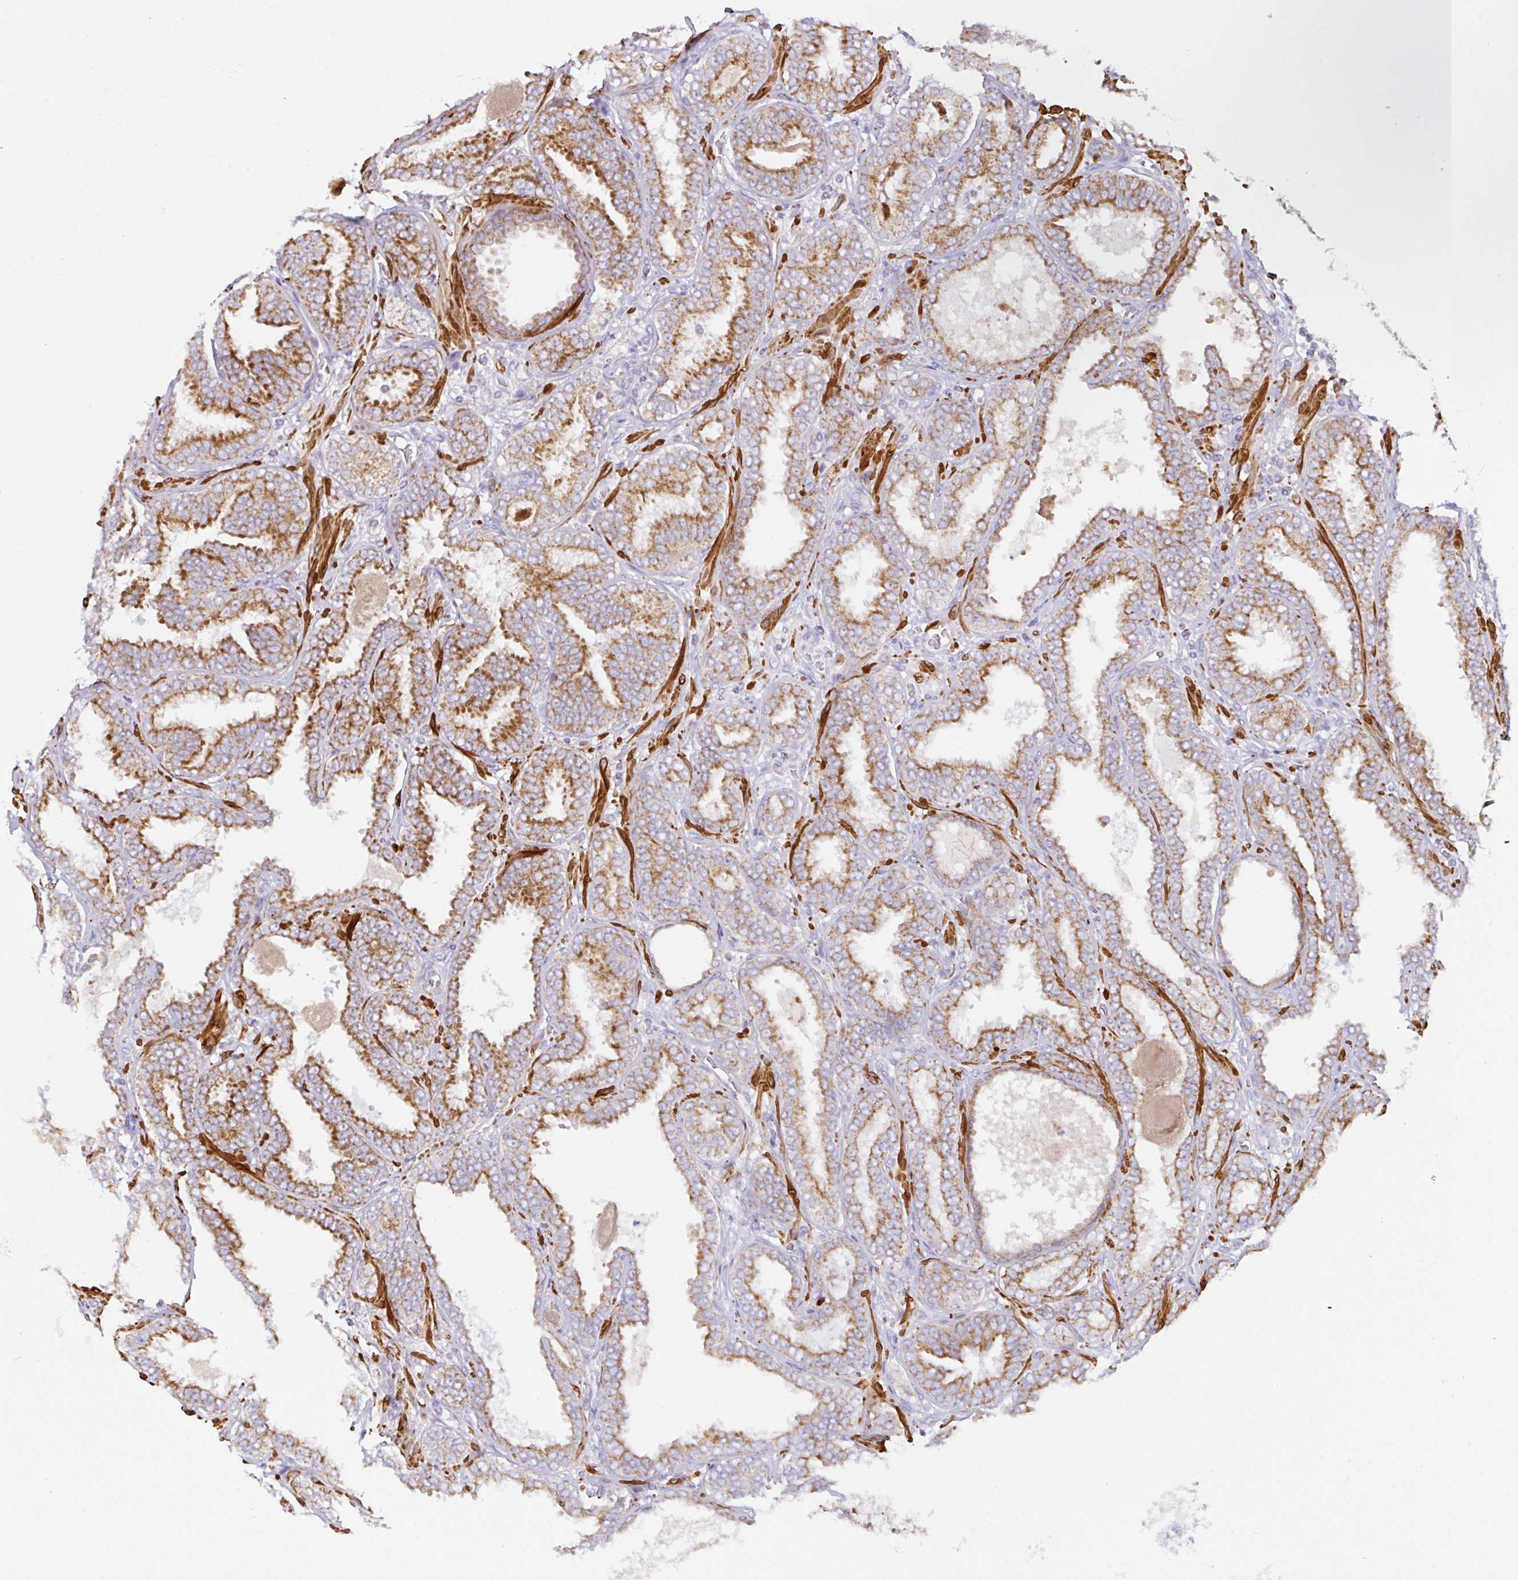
{"staining": {"intensity": "moderate", "quantity": ">75%", "location": "cytoplasmic/membranous"}, "tissue": "prostate cancer", "cell_type": "Tumor cells", "image_type": "cancer", "snomed": [{"axis": "morphology", "description": "Adenocarcinoma, High grade"}, {"axis": "topography", "description": "Prostate"}], "caption": "A histopathology image of human prostate cancer stained for a protein displays moderate cytoplasmic/membranous brown staining in tumor cells.", "gene": "CHDH", "patient": {"sex": "male", "age": 72}}